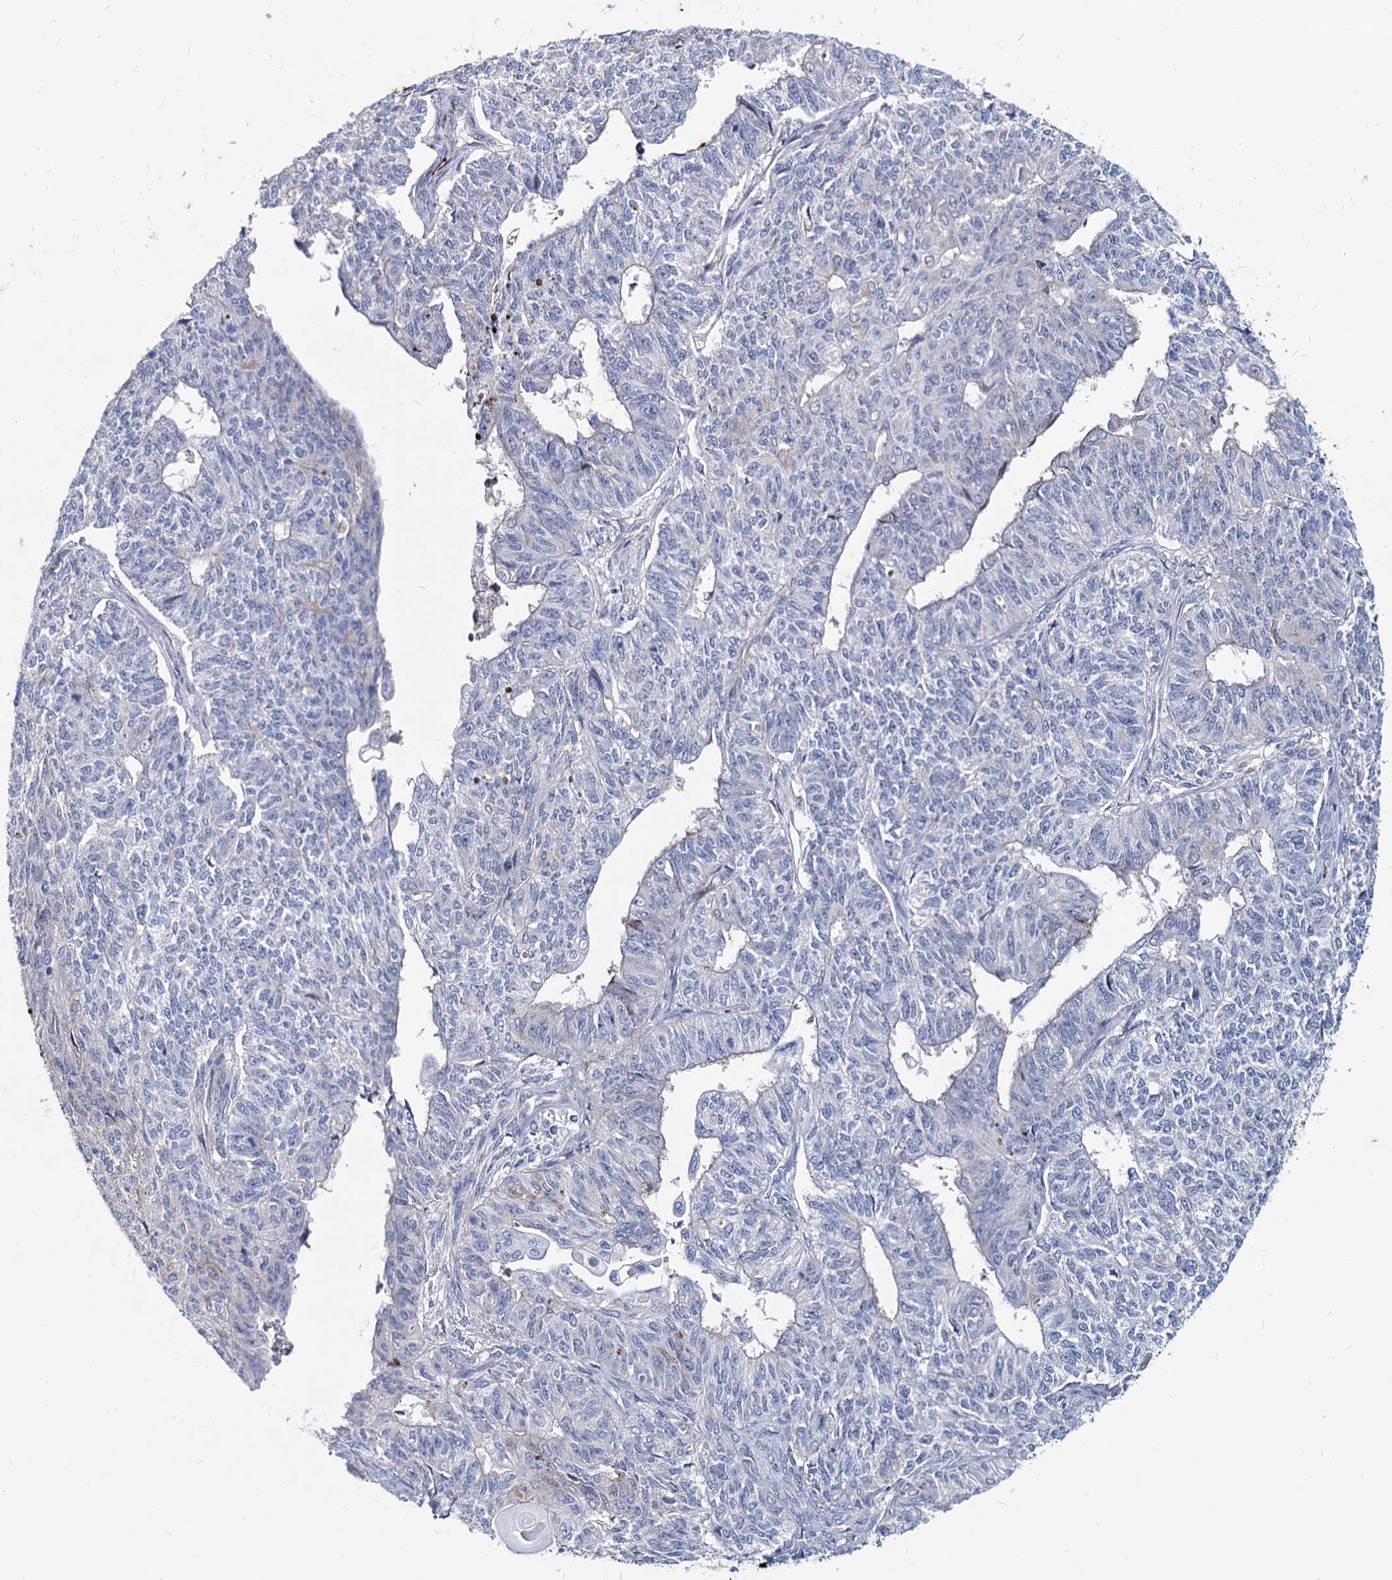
{"staining": {"intensity": "negative", "quantity": "none", "location": "none"}, "tissue": "endometrial cancer", "cell_type": "Tumor cells", "image_type": "cancer", "snomed": [{"axis": "morphology", "description": "Adenocarcinoma, NOS"}, {"axis": "topography", "description": "Endometrium"}], "caption": "High magnification brightfield microscopy of adenocarcinoma (endometrial) stained with DAB (brown) and counterstained with hematoxylin (blue): tumor cells show no significant positivity.", "gene": "AGBL4", "patient": {"sex": "female", "age": 32}}